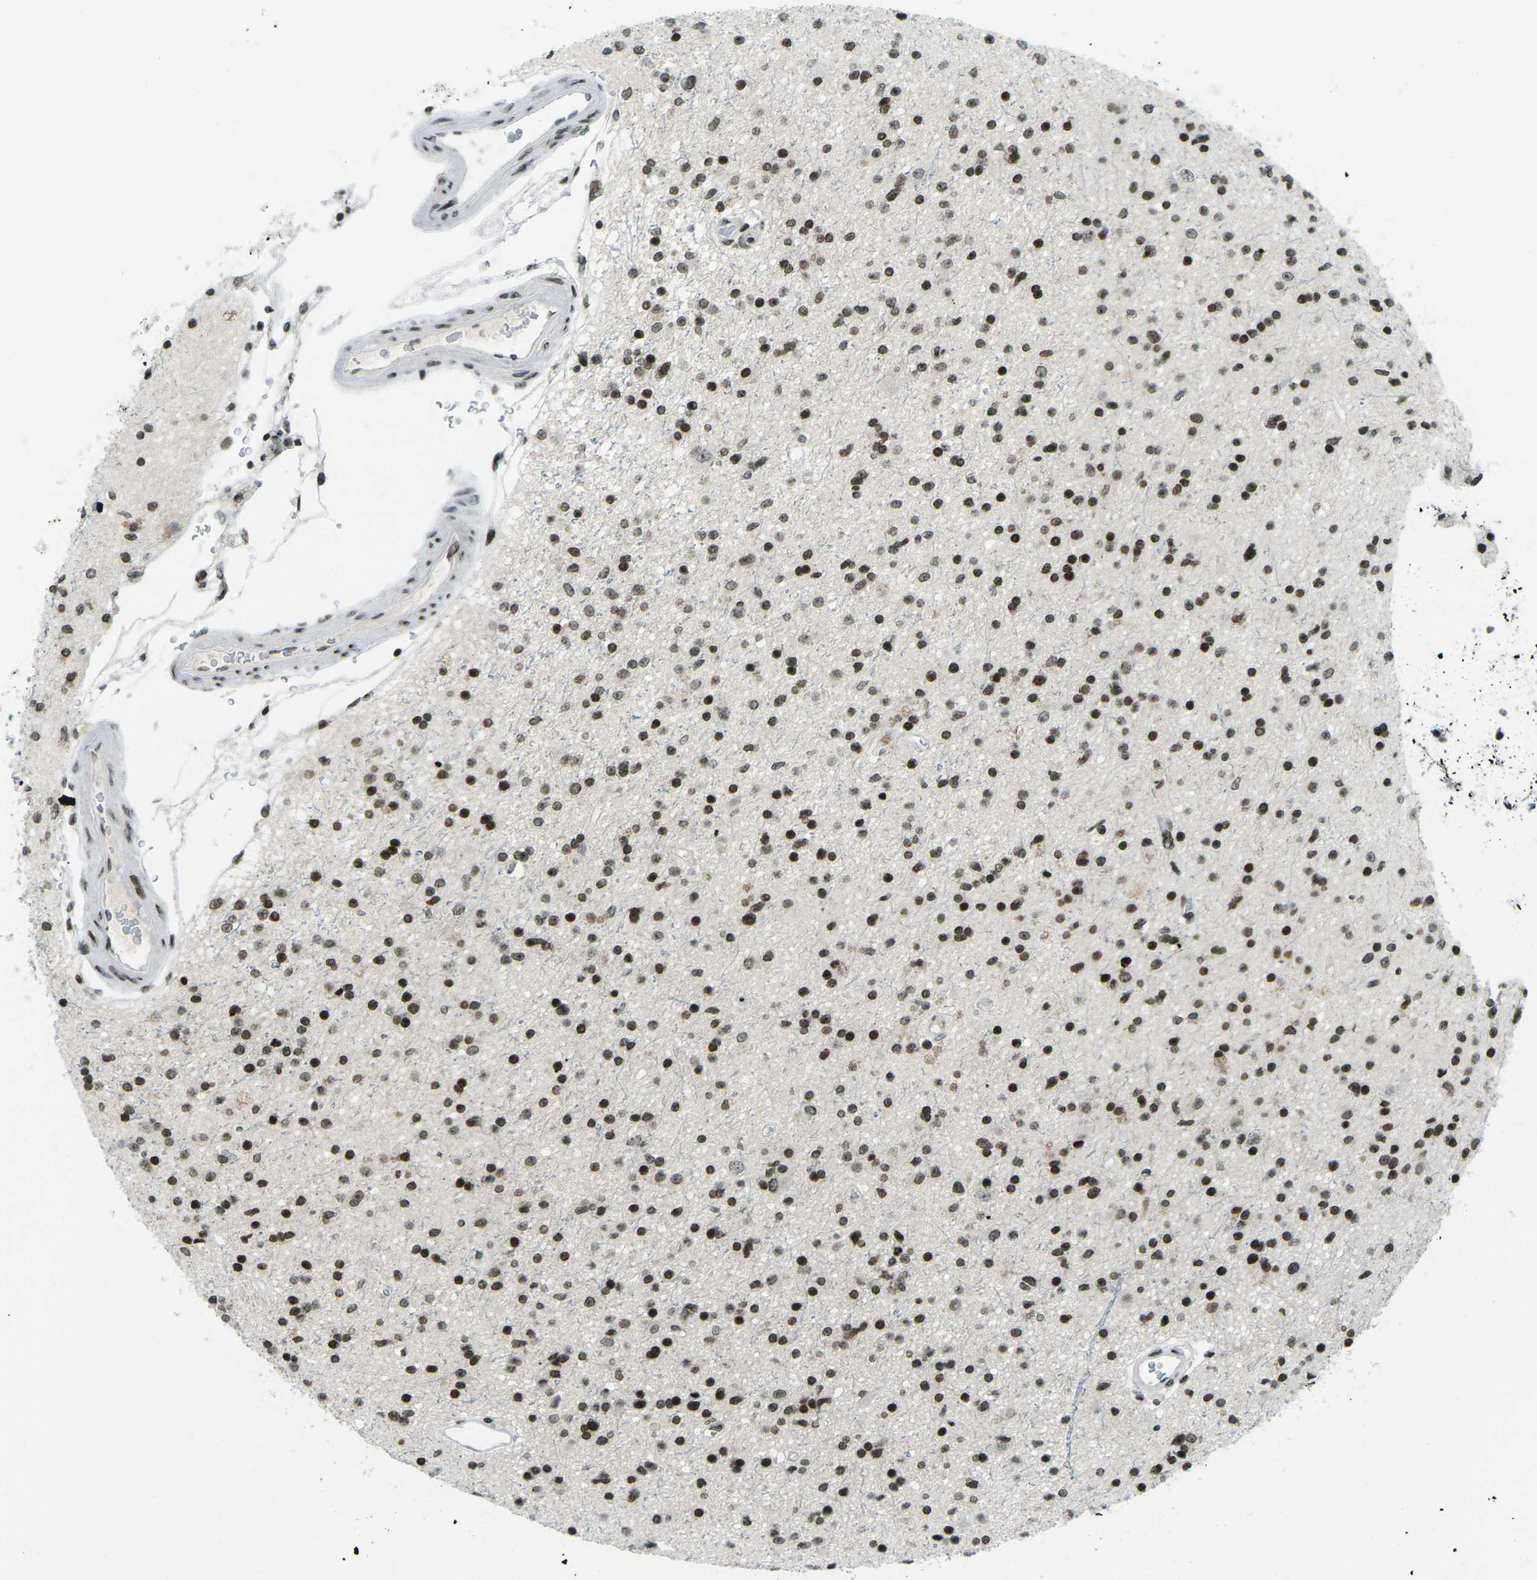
{"staining": {"intensity": "strong", "quantity": ">75%", "location": "nuclear"}, "tissue": "glioma", "cell_type": "Tumor cells", "image_type": "cancer", "snomed": [{"axis": "morphology", "description": "Glioma, malignant, High grade"}, {"axis": "topography", "description": "Brain"}], "caption": "This image demonstrates immunohistochemistry staining of malignant glioma (high-grade), with high strong nuclear positivity in approximately >75% of tumor cells.", "gene": "EME1", "patient": {"sex": "male", "age": 33}}